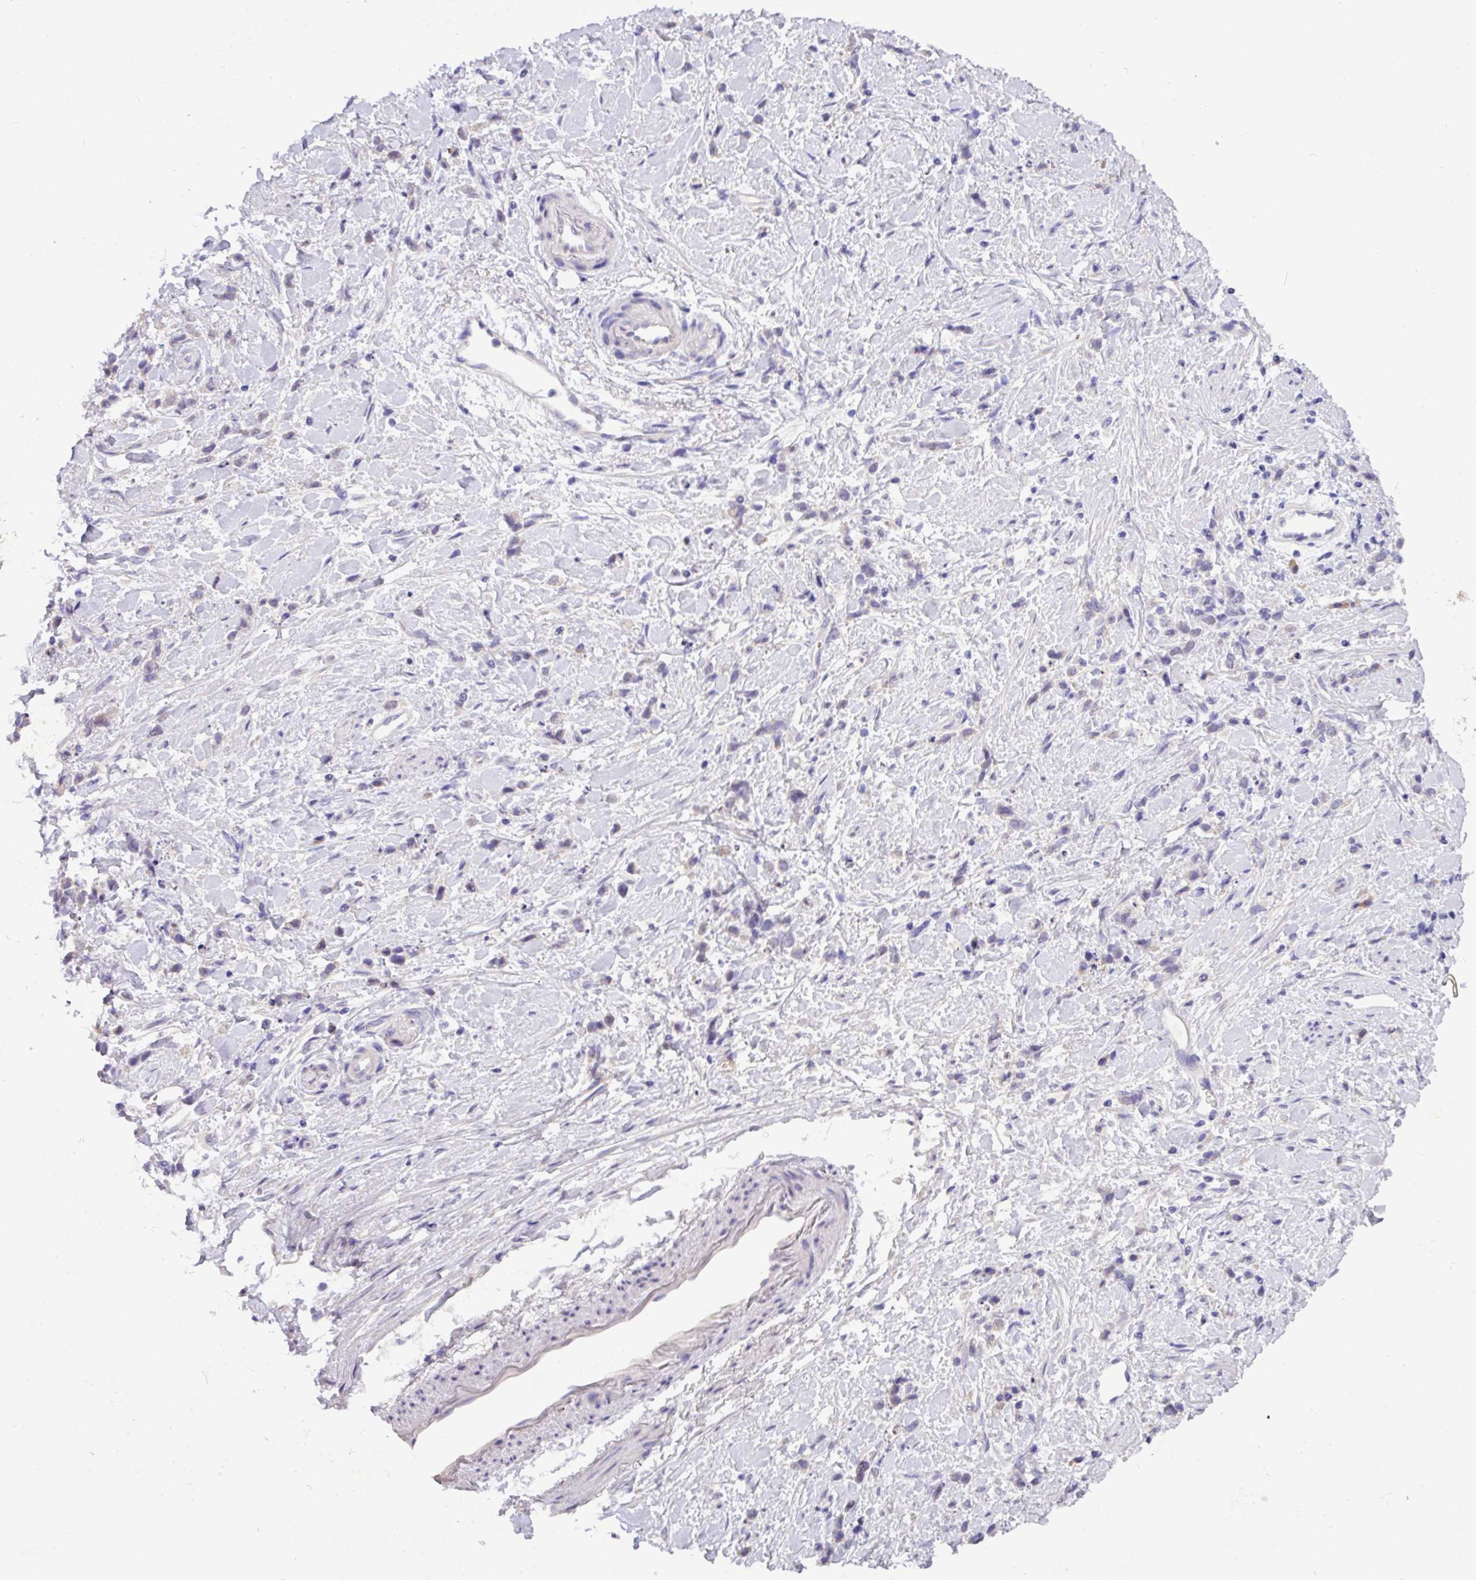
{"staining": {"intensity": "negative", "quantity": "none", "location": "none"}, "tissue": "stomach cancer", "cell_type": "Tumor cells", "image_type": "cancer", "snomed": [{"axis": "morphology", "description": "Adenocarcinoma, NOS"}, {"axis": "topography", "description": "Stomach"}], "caption": "IHC of human adenocarcinoma (stomach) displays no expression in tumor cells. (DAB IHC visualized using brightfield microscopy, high magnification).", "gene": "PAX8", "patient": {"sex": "female", "age": 60}}